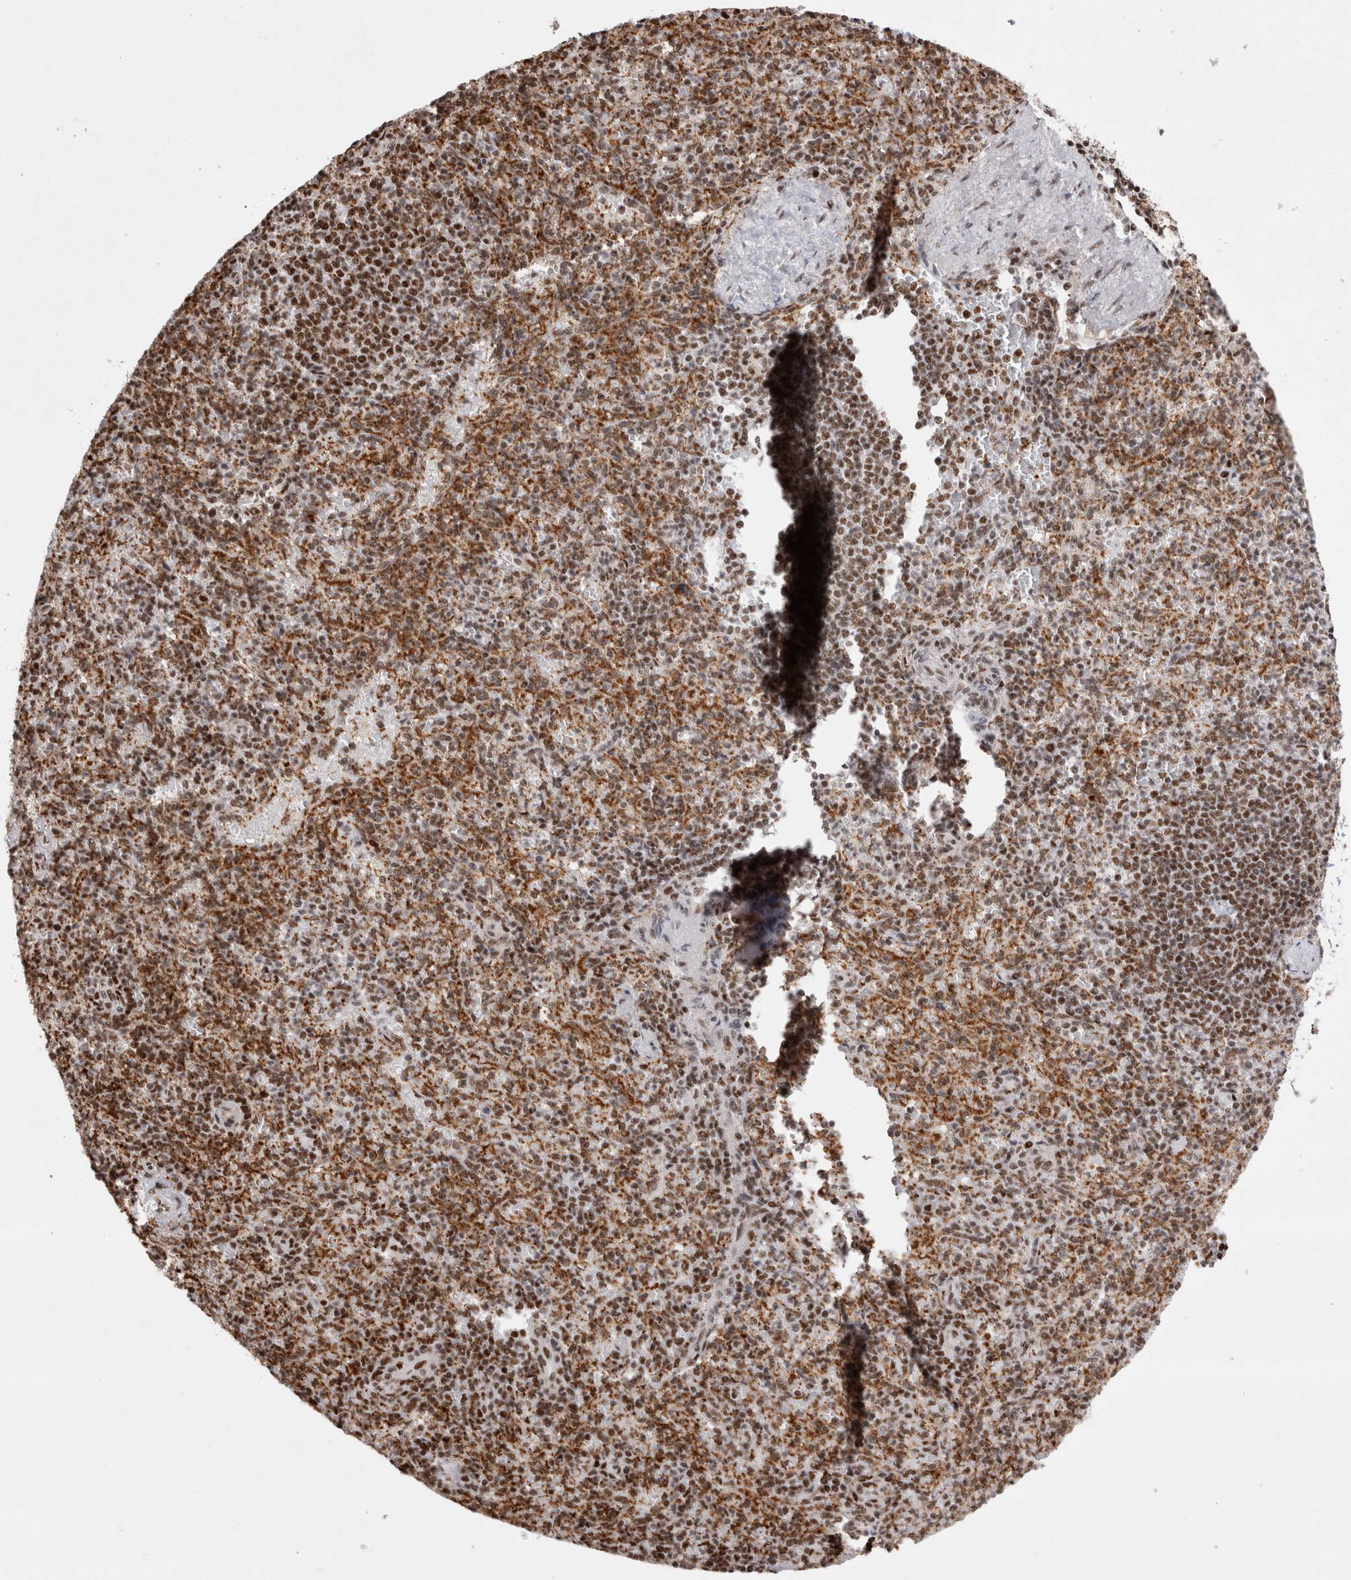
{"staining": {"intensity": "strong", "quantity": ">75%", "location": "nuclear"}, "tissue": "spleen", "cell_type": "Cells in red pulp", "image_type": "normal", "snomed": [{"axis": "morphology", "description": "Normal tissue, NOS"}, {"axis": "topography", "description": "Spleen"}], "caption": "Cells in red pulp reveal high levels of strong nuclear positivity in approximately >75% of cells in normal spleen. (brown staining indicates protein expression, while blue staining denotes nuclei).", "gene": "EYA2", "patient": {"sex": "female", "age": 74}}